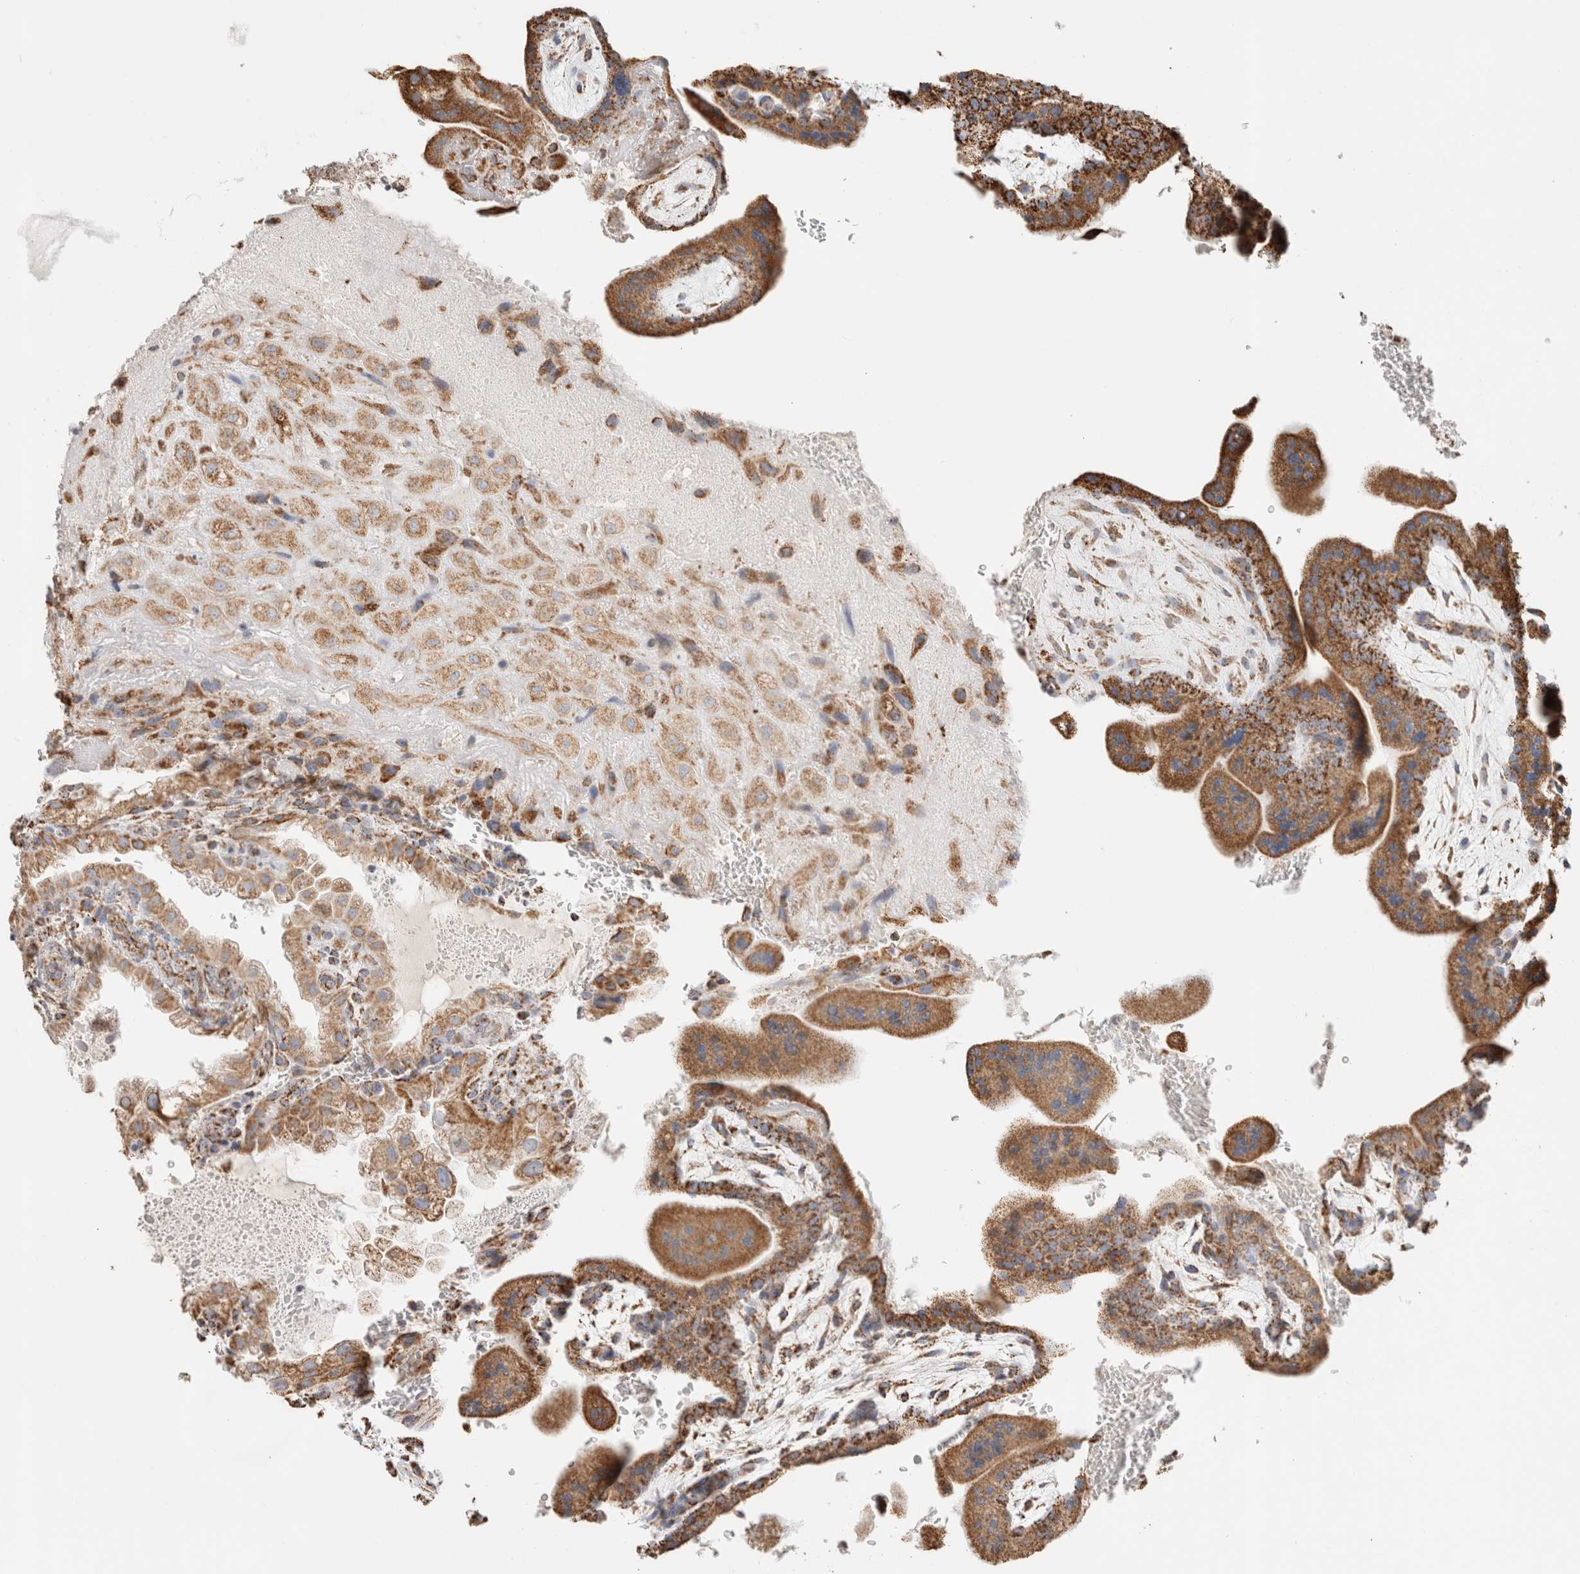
{"staining": {"intensity": "moderate", "quantity": ">75%", "location": "cytoplasmic/membranous"}, "tissue": "placenta", "cell_type": "Decidual cells", "image_type": "normal", "snomed": [{"axis": "morphology", "description": "Normal tissue, NOS"}, {"axis": "topography", "description": "Placenta"}], "caption": "Protein expression by immunohistochemistry (IHC) displays moderate cytoplasmic/membranous positivity in approximately >75% of decidual cells in benign placenta.", "gene": "C1QBP", "patient": {"sex": "female", "age": 35}}